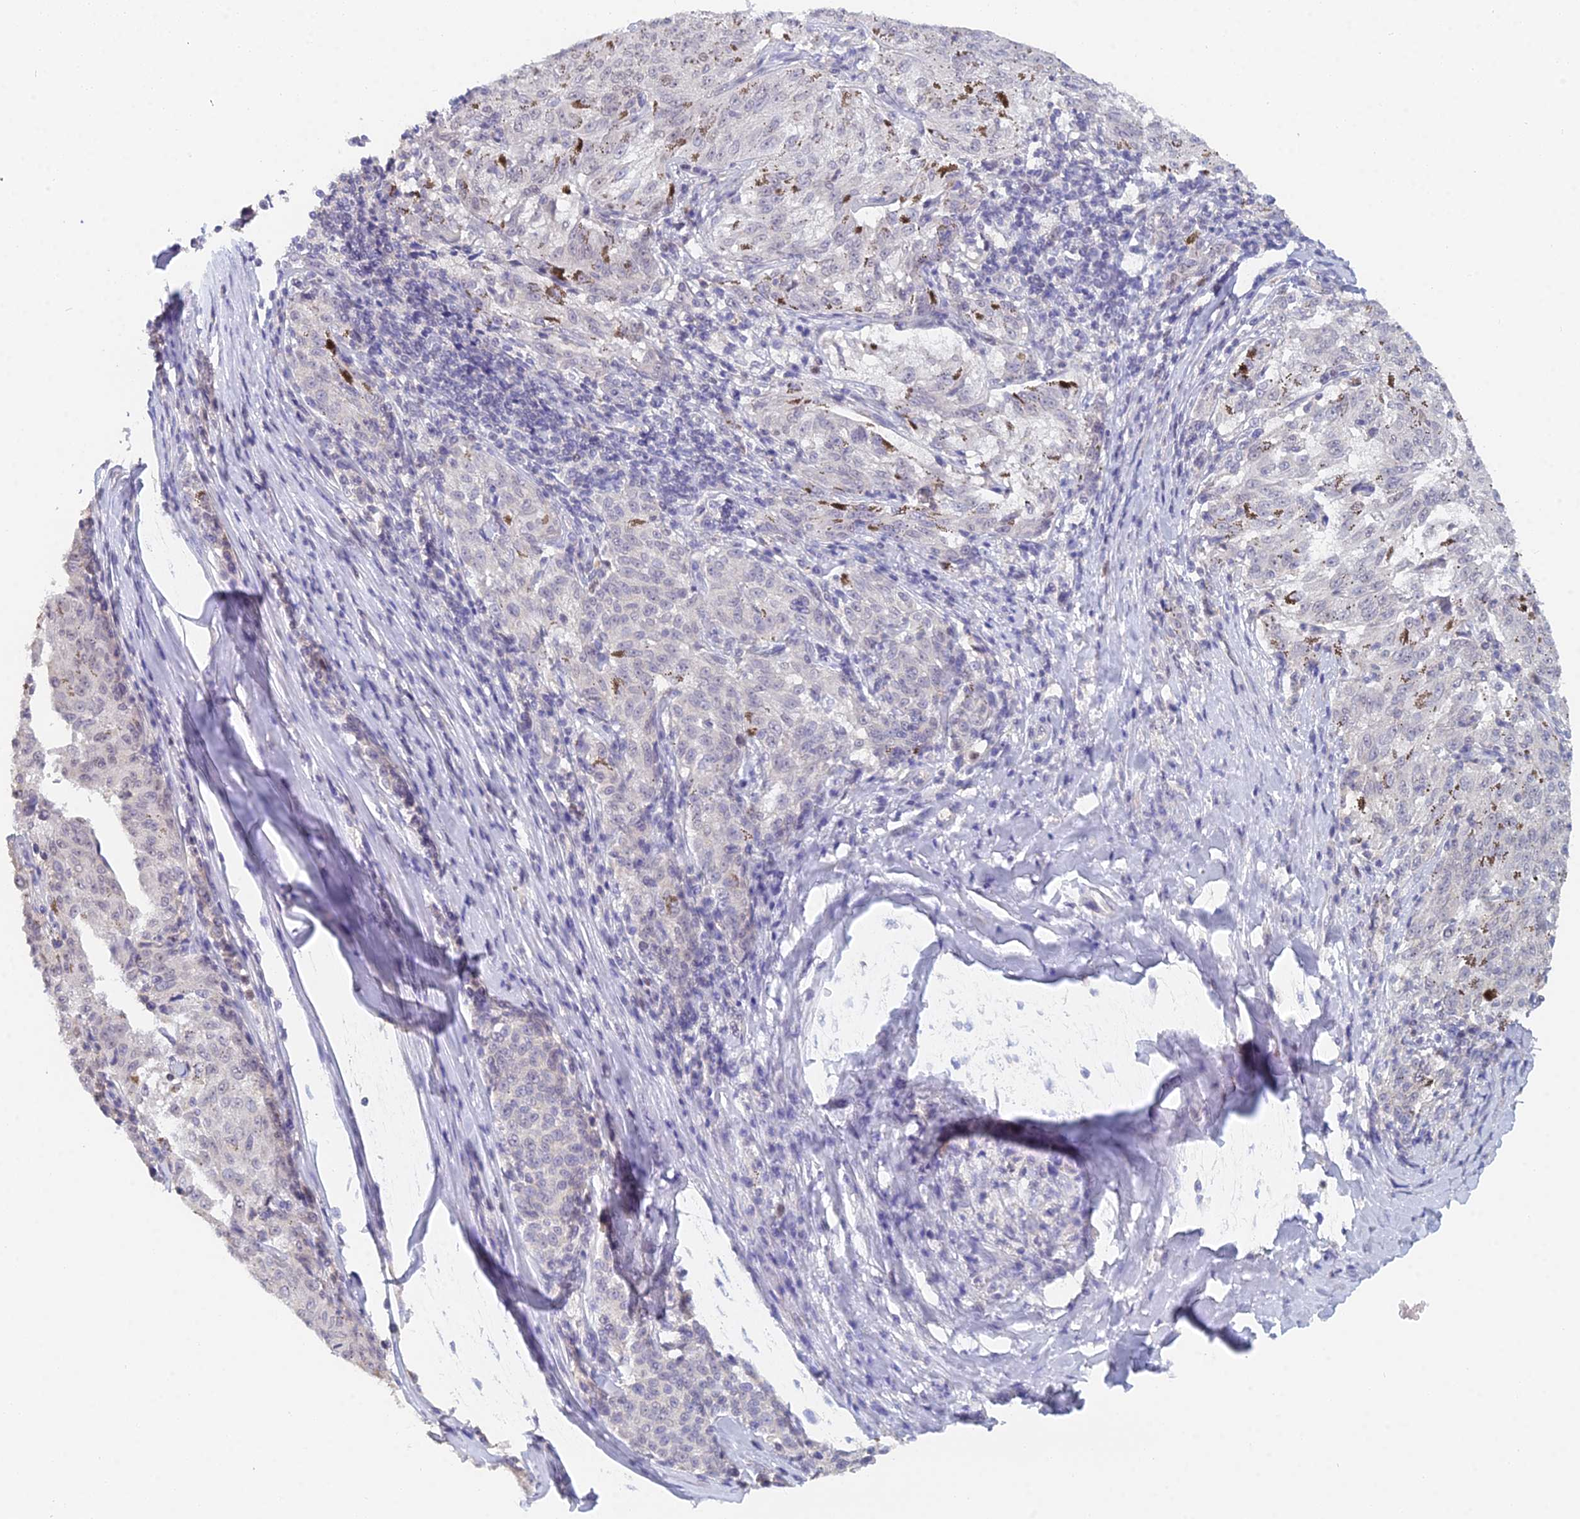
{"staining": {"intensity": "negative", "quantity": "none", "location": "none"}, "tissue": "melanoma", "cell_type": "Tumor cells", "image_type": "cancer", "snomed": [{"axis": "morphology", "description": "Malignant melanoma, NOS"}, {"axis": "topography", "description": "Skin"}], "caption": "Tumor cells show no significant staining in melanoma.", "gene": "MCM2", "patient": {"sex": "female", "age": 72}}